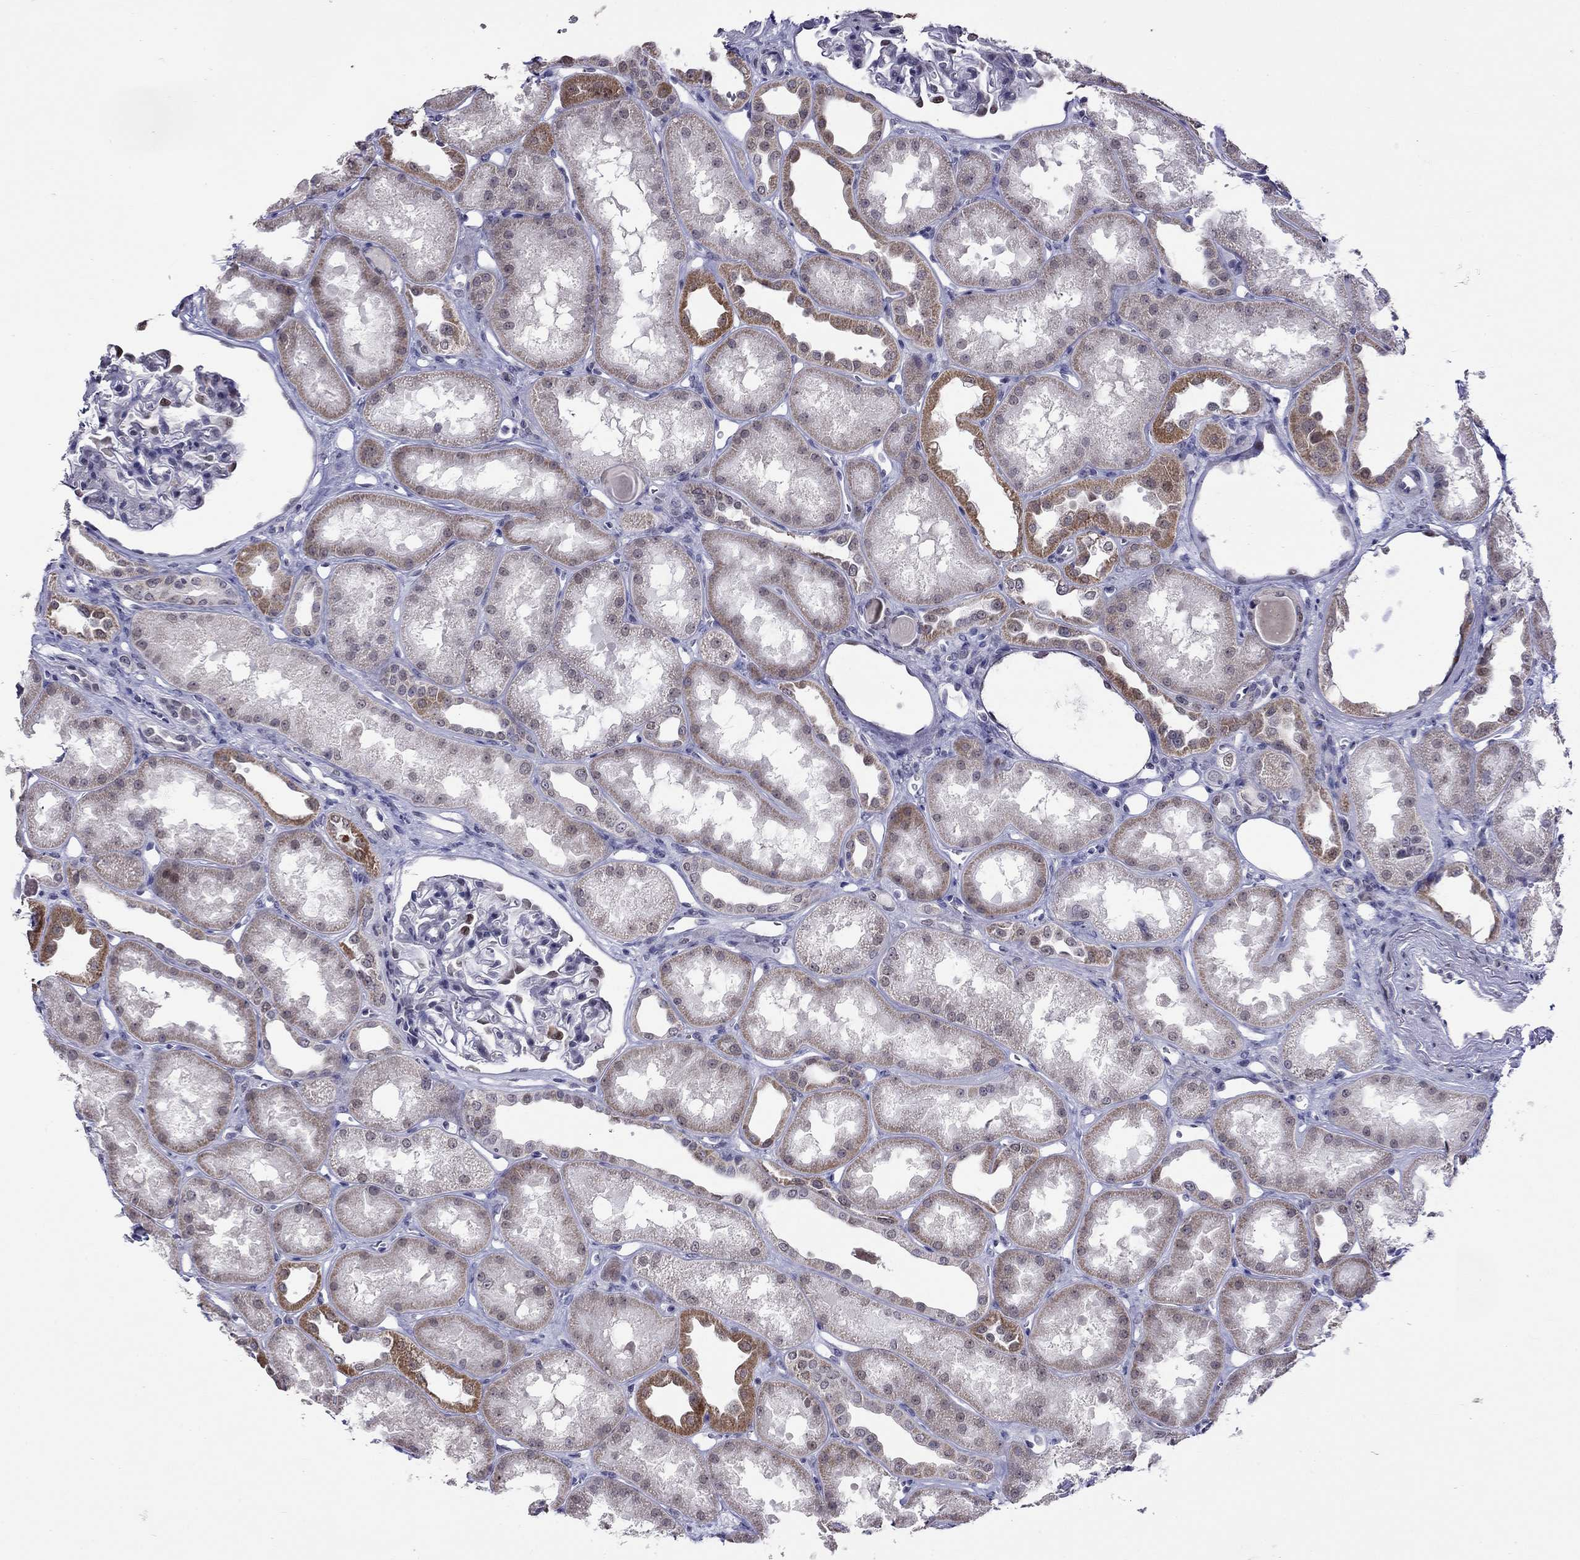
{"staining": {"intensity": "moderate", "quantity": "<25%", "location": "nuclear"}, "tissue": "kidney", "cell_type": "Cells in glomeruli", "image_type": "normal", "snomed": [{"axis": "morphology", "description": "Normal tissue, NOS"}, {"axis": "topography", "description": "Kidney"}], "caption": "Cells in glomeruli show low levels of moderate nuclear expression in approximately <25% of cells in normal human kidney.", "gene": "HES5", "patient": {"sex": "male", "age": 61}}